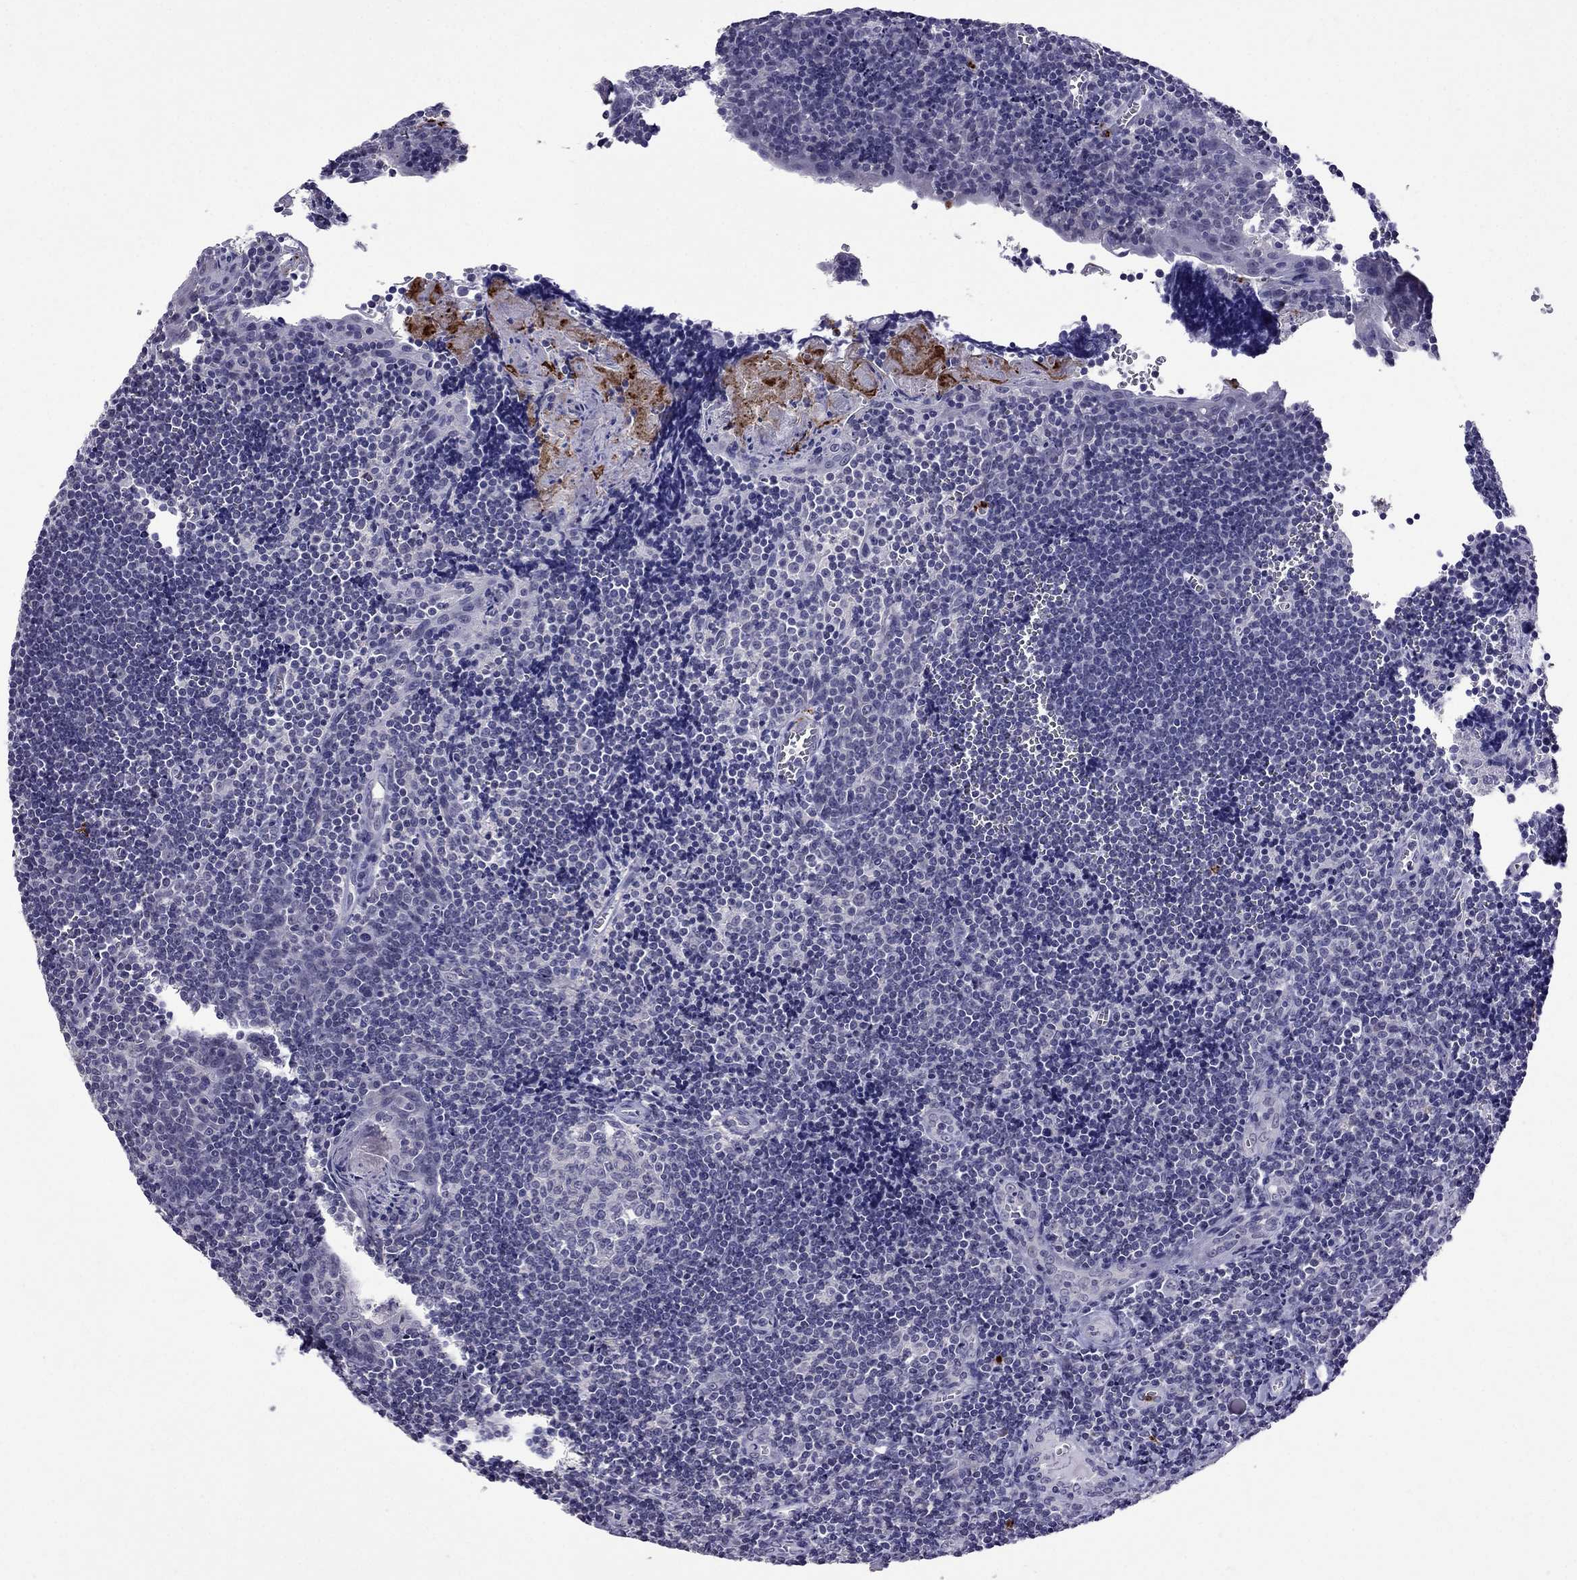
{"staining": {"intensity": "negative", "quantity": "none", "location": "none"}, "tissue": "tonsil", "cell_type": "Germinal center cells", "image_type": "normal", "snomed": [{"axis": "morphology", "description": "Normal tissue, NOS"}, {"axis": "morphology", "description": "Inflammation, NOS"}, {"axis": "topography", "description": "Tonsil"}], "caption": "Germinal center cells are negative for brown protein staining in normal tonsil. The staining is performed using DAB (3,3'-diaminobenzidine) brown chromogen with nuclei counter-stained in using hematoxylin.", "gene": "OLFM4", "patient": {"sex": "female", "age": 31}}